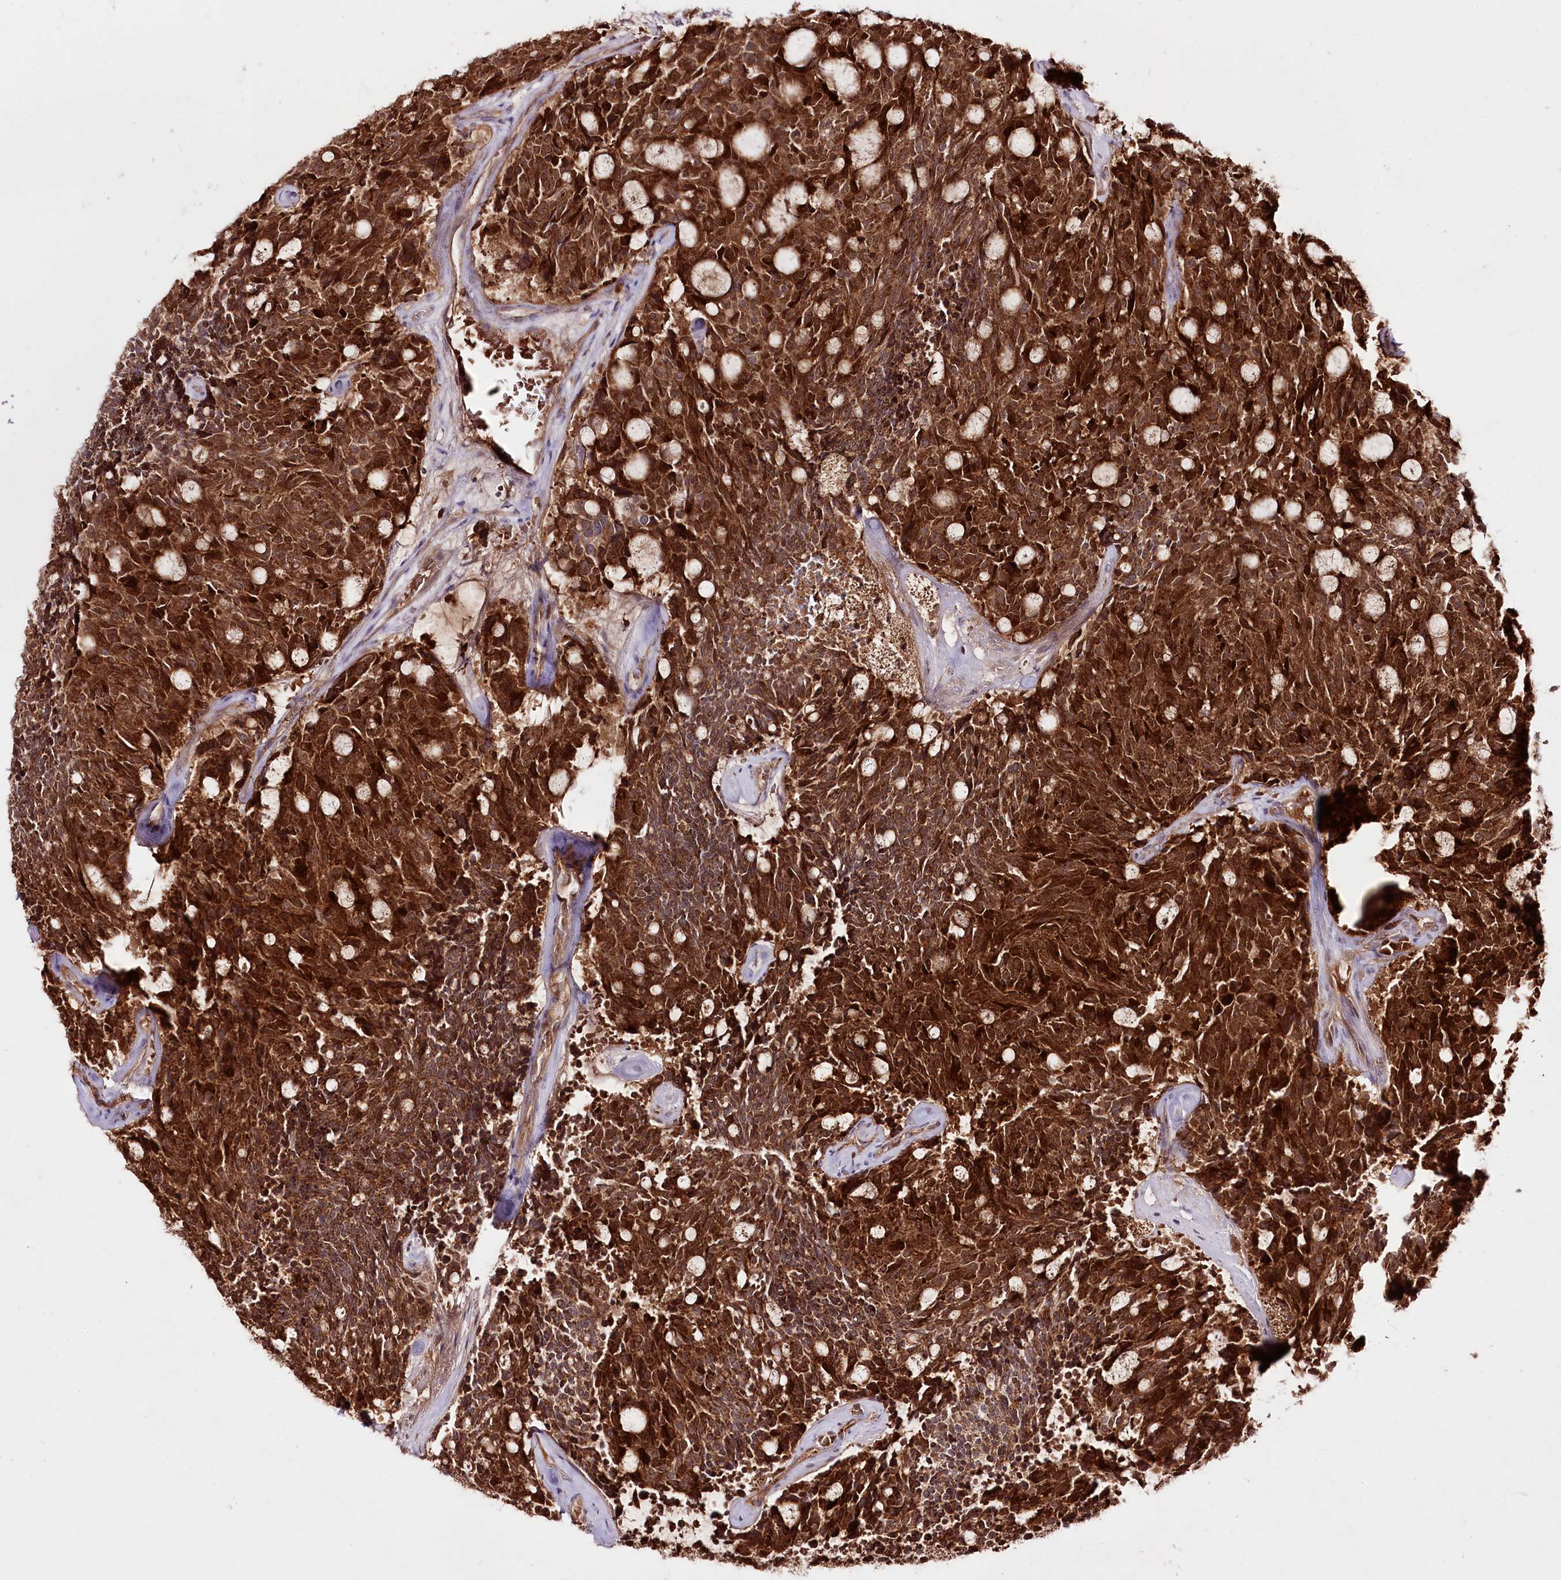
{"staining": {"intensity": "strong", "quantity": ">75%", "location": "cytoplasmic/membranous"}, "tissue": "carcinoid", "cell_type": "Tumor cells", "image_type": "cancer", "snomed": [{"axis": "morphology", "description": "Carcinoid, malignant, NOS"}, {"axis": "topography", "description": "Pancreas"}], "caption": "Immunohistochemistry (IHC) image of carcinoid (malignant) stained for a protein (brown), which reveals high levels of strong cytoplasmic/membranous expression in about >75% of tumor cells.", "gene": "REXO2", "patient": {"sex": "female", "age": 54}}